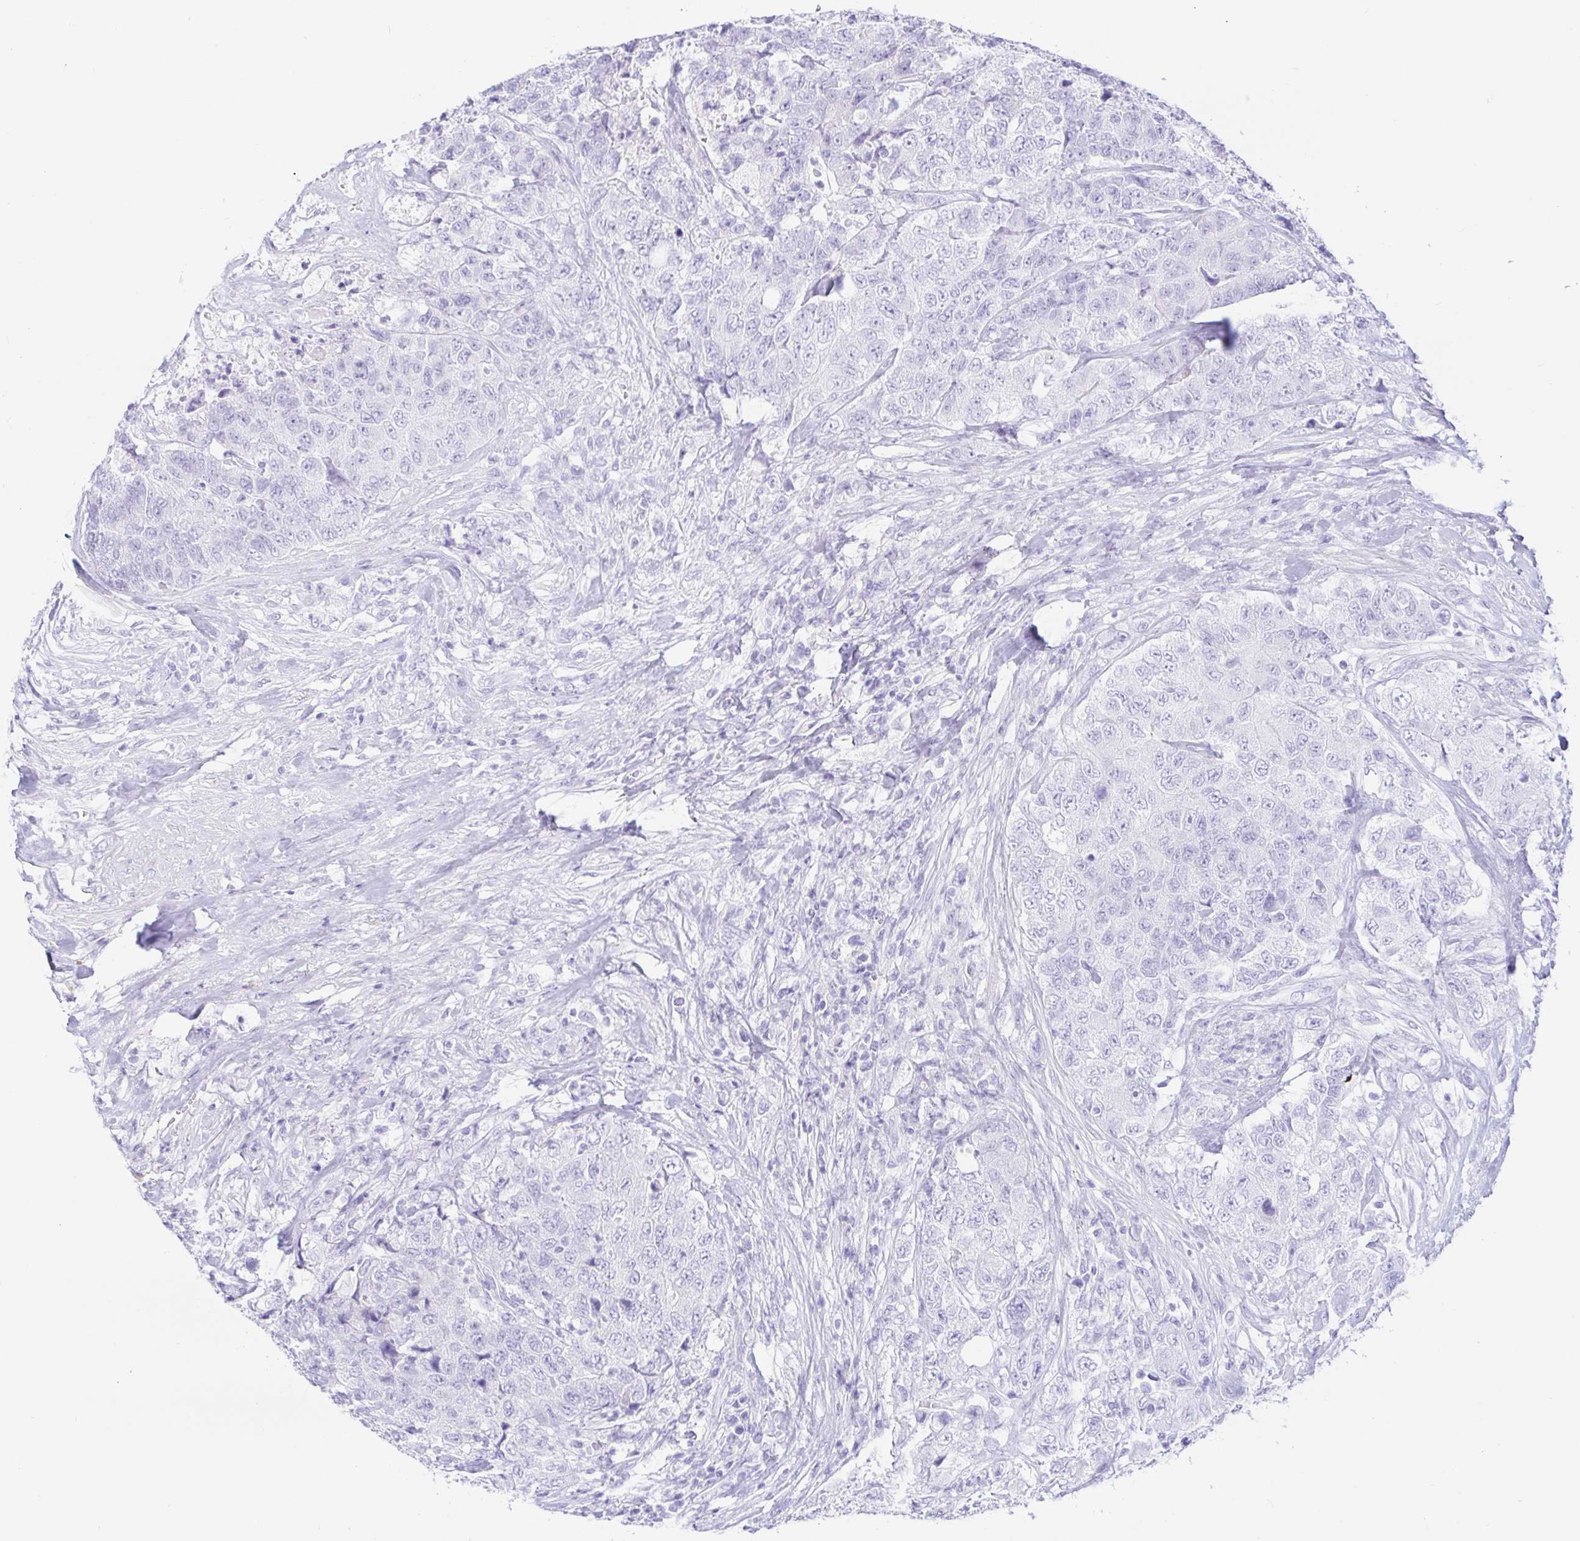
{"staining": {"intensity": "negative", "quantity": "none", "location": "none"}, "tissue": "urothelial cancer", "cell_type": "Tumor cells", "image_type": "cancer", "snomed": [{"axis": "morphology", "description": "Urothelial carcinoma, High grade"}, {"axis": "topography", "description": "Urinary bladder"}], "caption": "Immunohistochemistry image of human high-grade urothelial carcinoma stained for a protein (brown), which reveals no expression in tumor cells.", "gene": "PAX8", "patient": {"sex": "female", "age": 78}}